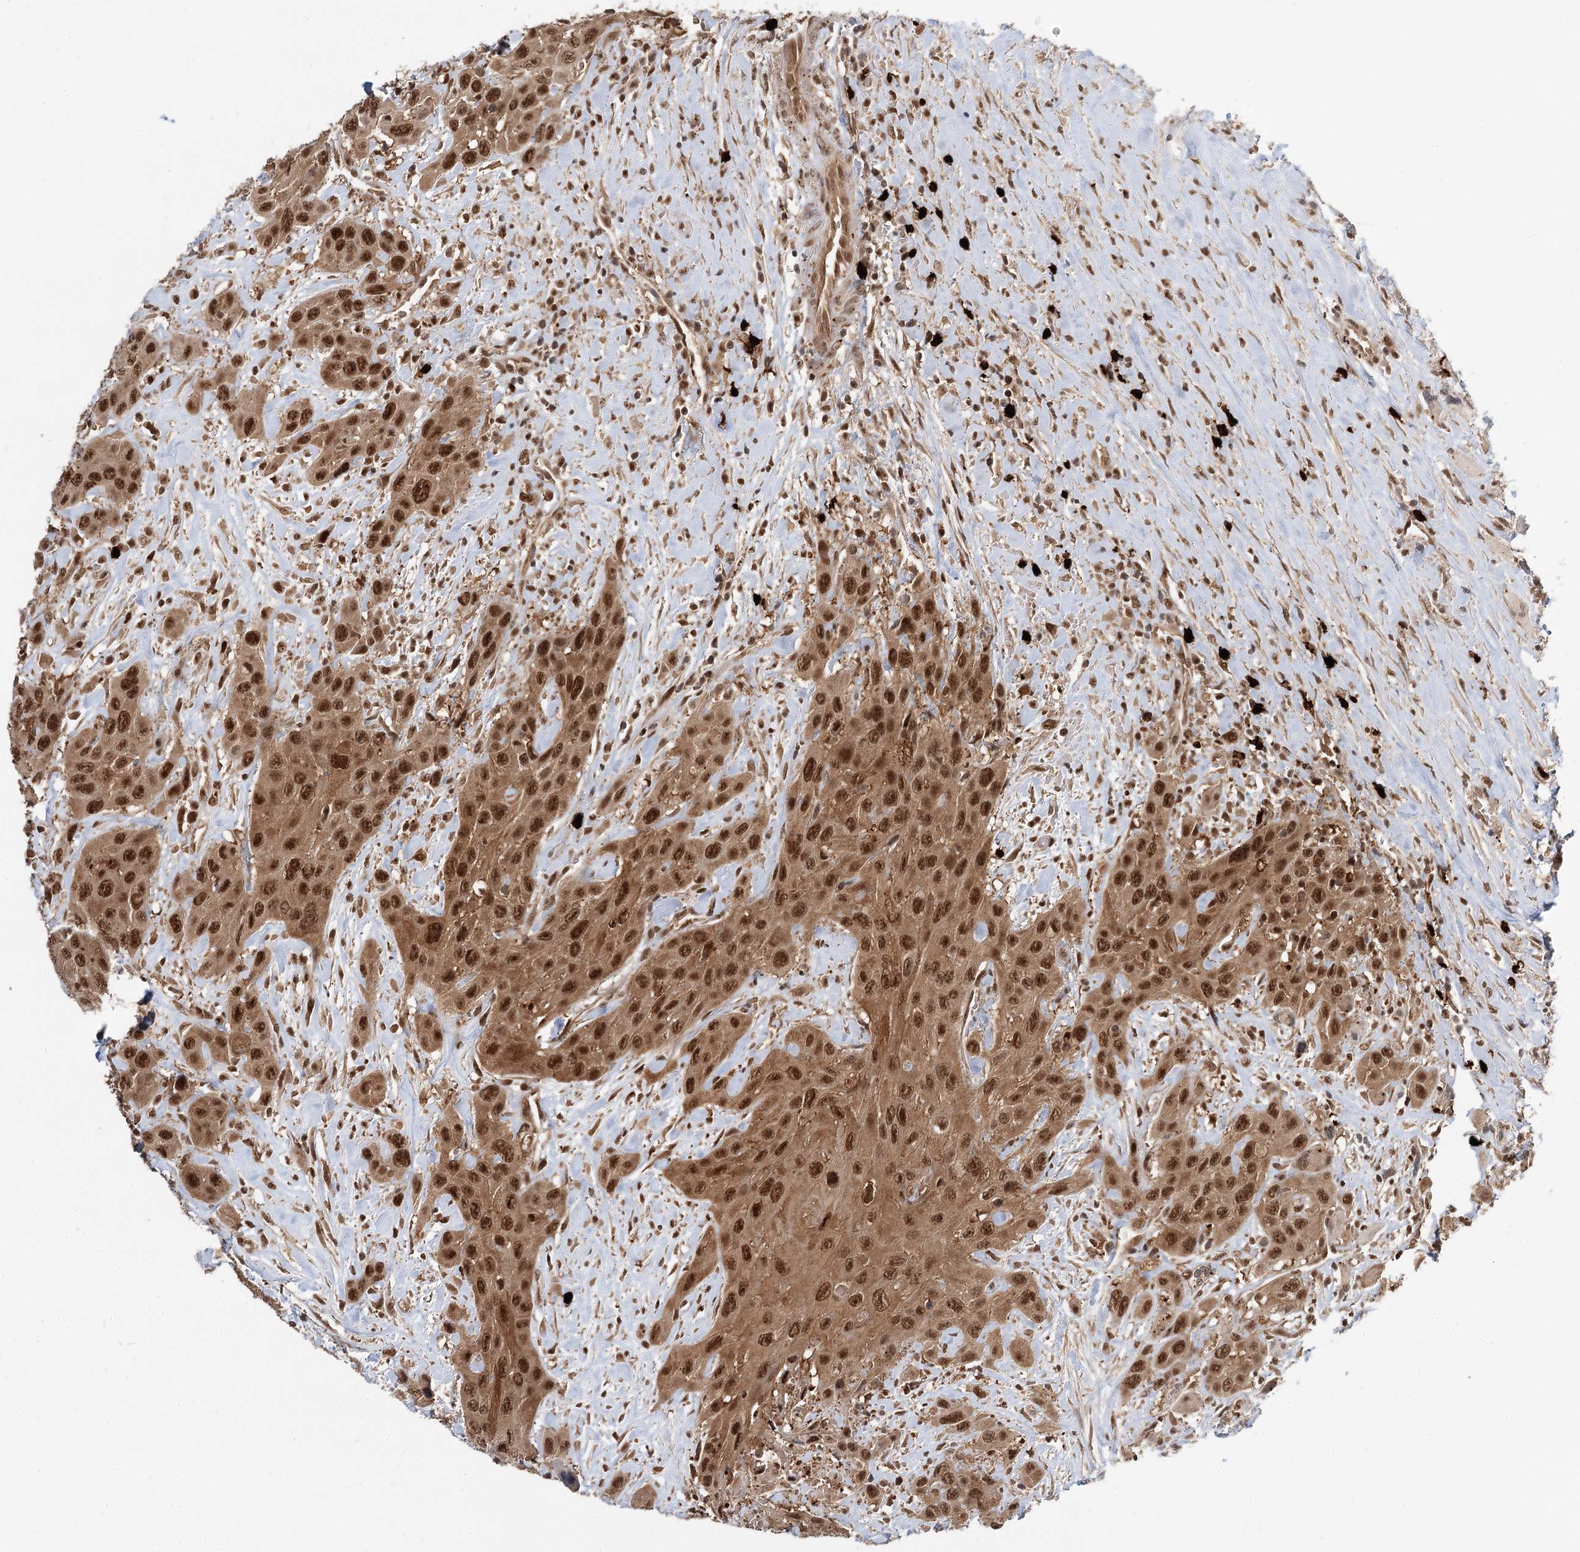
{"staining": {"intensity": "strong", "quantity": ">75%", "location": "cytoplasmic/membranous,nuclear"}, "tissue": "head and neck cancer", "cell_type": "Tumor cells", "image_type": "cancer", "snomed": [{"axis": "morphology", "description": "Squamous cell carcinoma, NOS"}, {"axis": "topography", "description": "Head-Neck"}], "caption": "Tumor cells exhibit strong cytoplasmic/membranous and nuclear staining in approximately >75% of cells in head and neck squamous cell carcinoma.", "gene": "N6AMT1", "patient": {"sex": "male", "age": 81}}